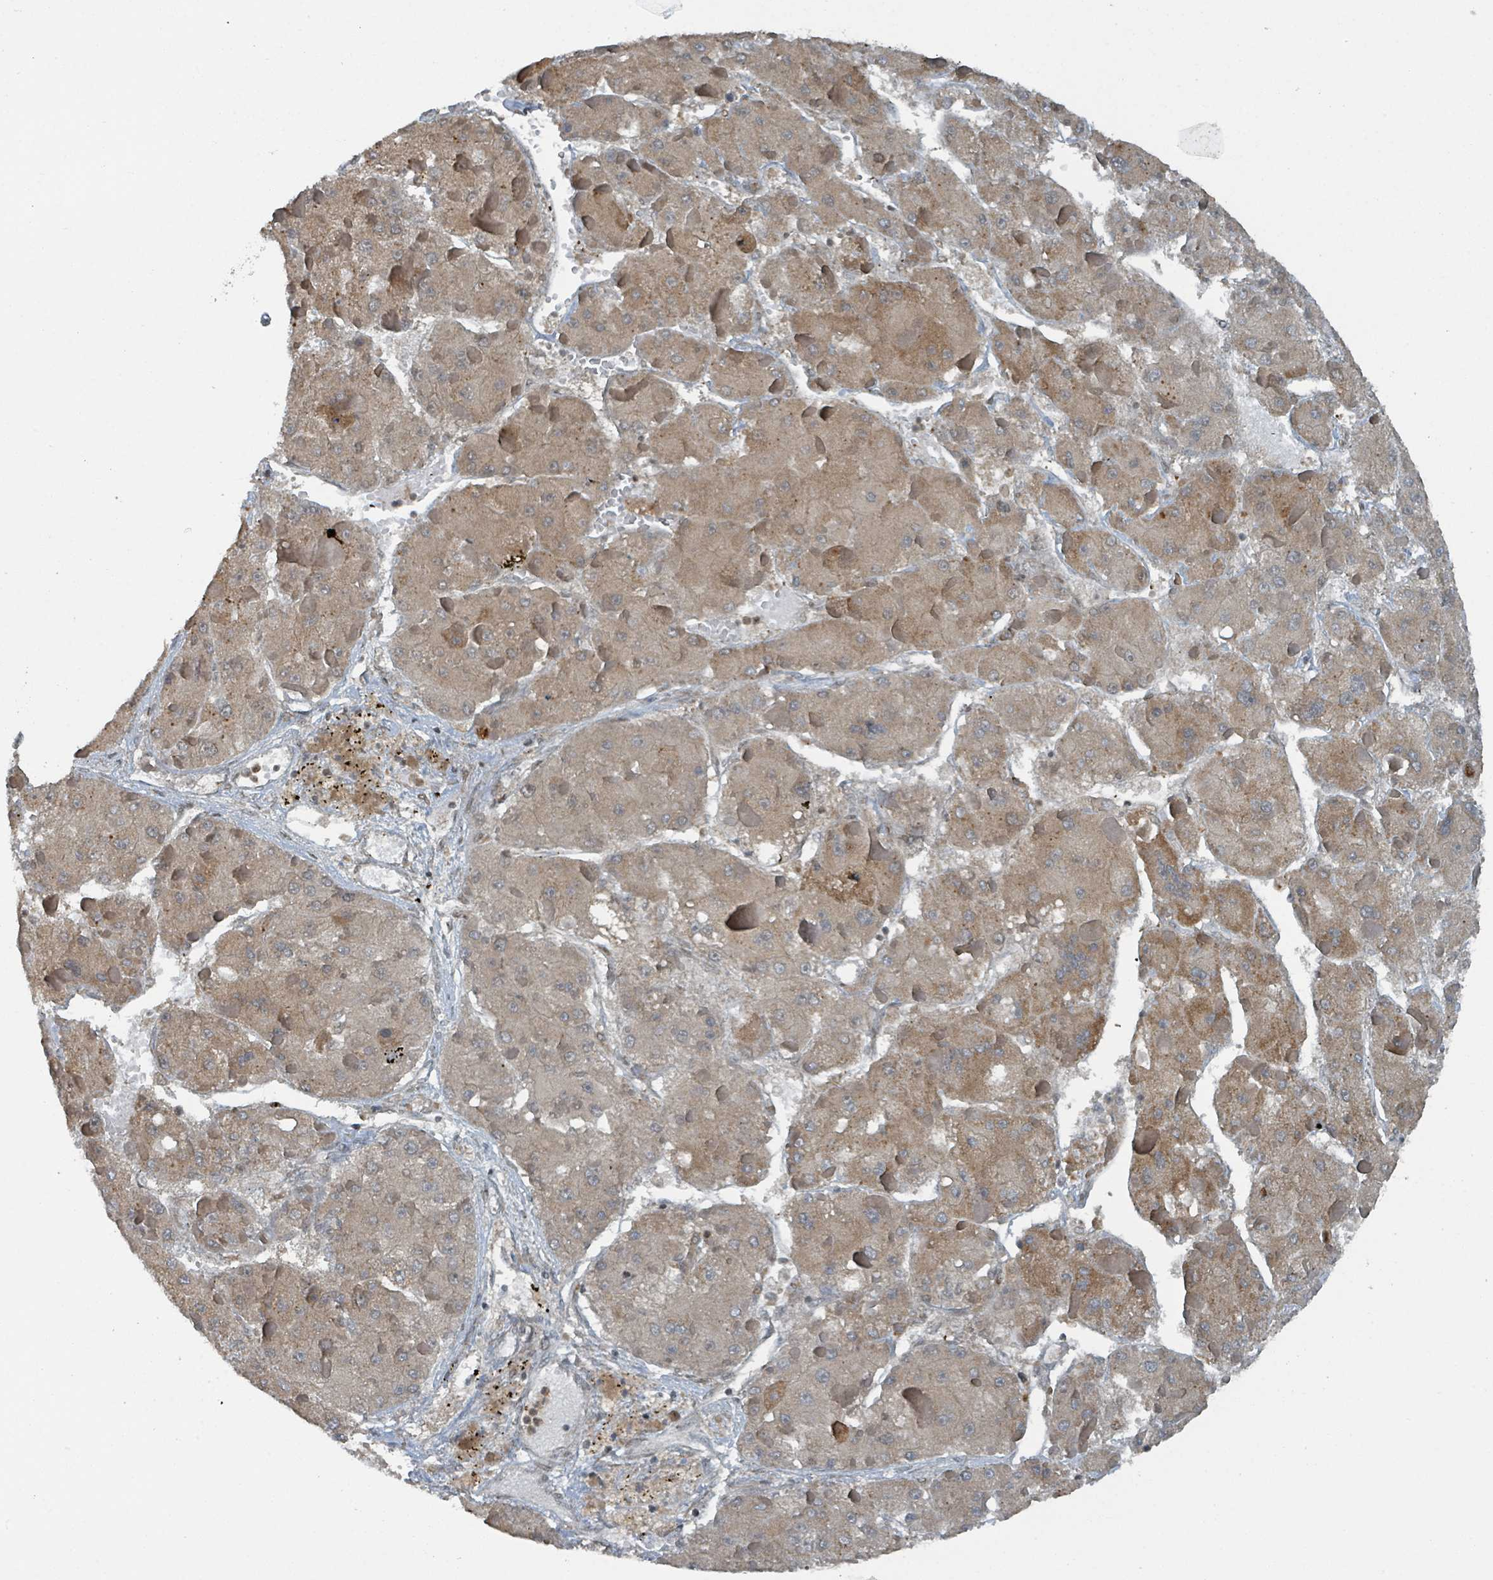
{"staining": {"intensity": "moderate", "quantity": ">75%", "location": "cytoplasmic/membranous"}, "tissue": "liver cancer", "cell_type": "Tumor cells", "image_type": "cancer", "snomed": [{"axis": "morphology", "description": "Carcinoma, Hepatocellular, NOS"}, {"axis": "topography", "description": "Liver"}], "caption": "Liver cancer (hepatocellular carcinoma) tissue demonstrates moderate cytoplasmic/membranous positivity in approximately >75% of tumor cells", "gene": "PHIP", "patient": {"sex": "female", "age": 73}}